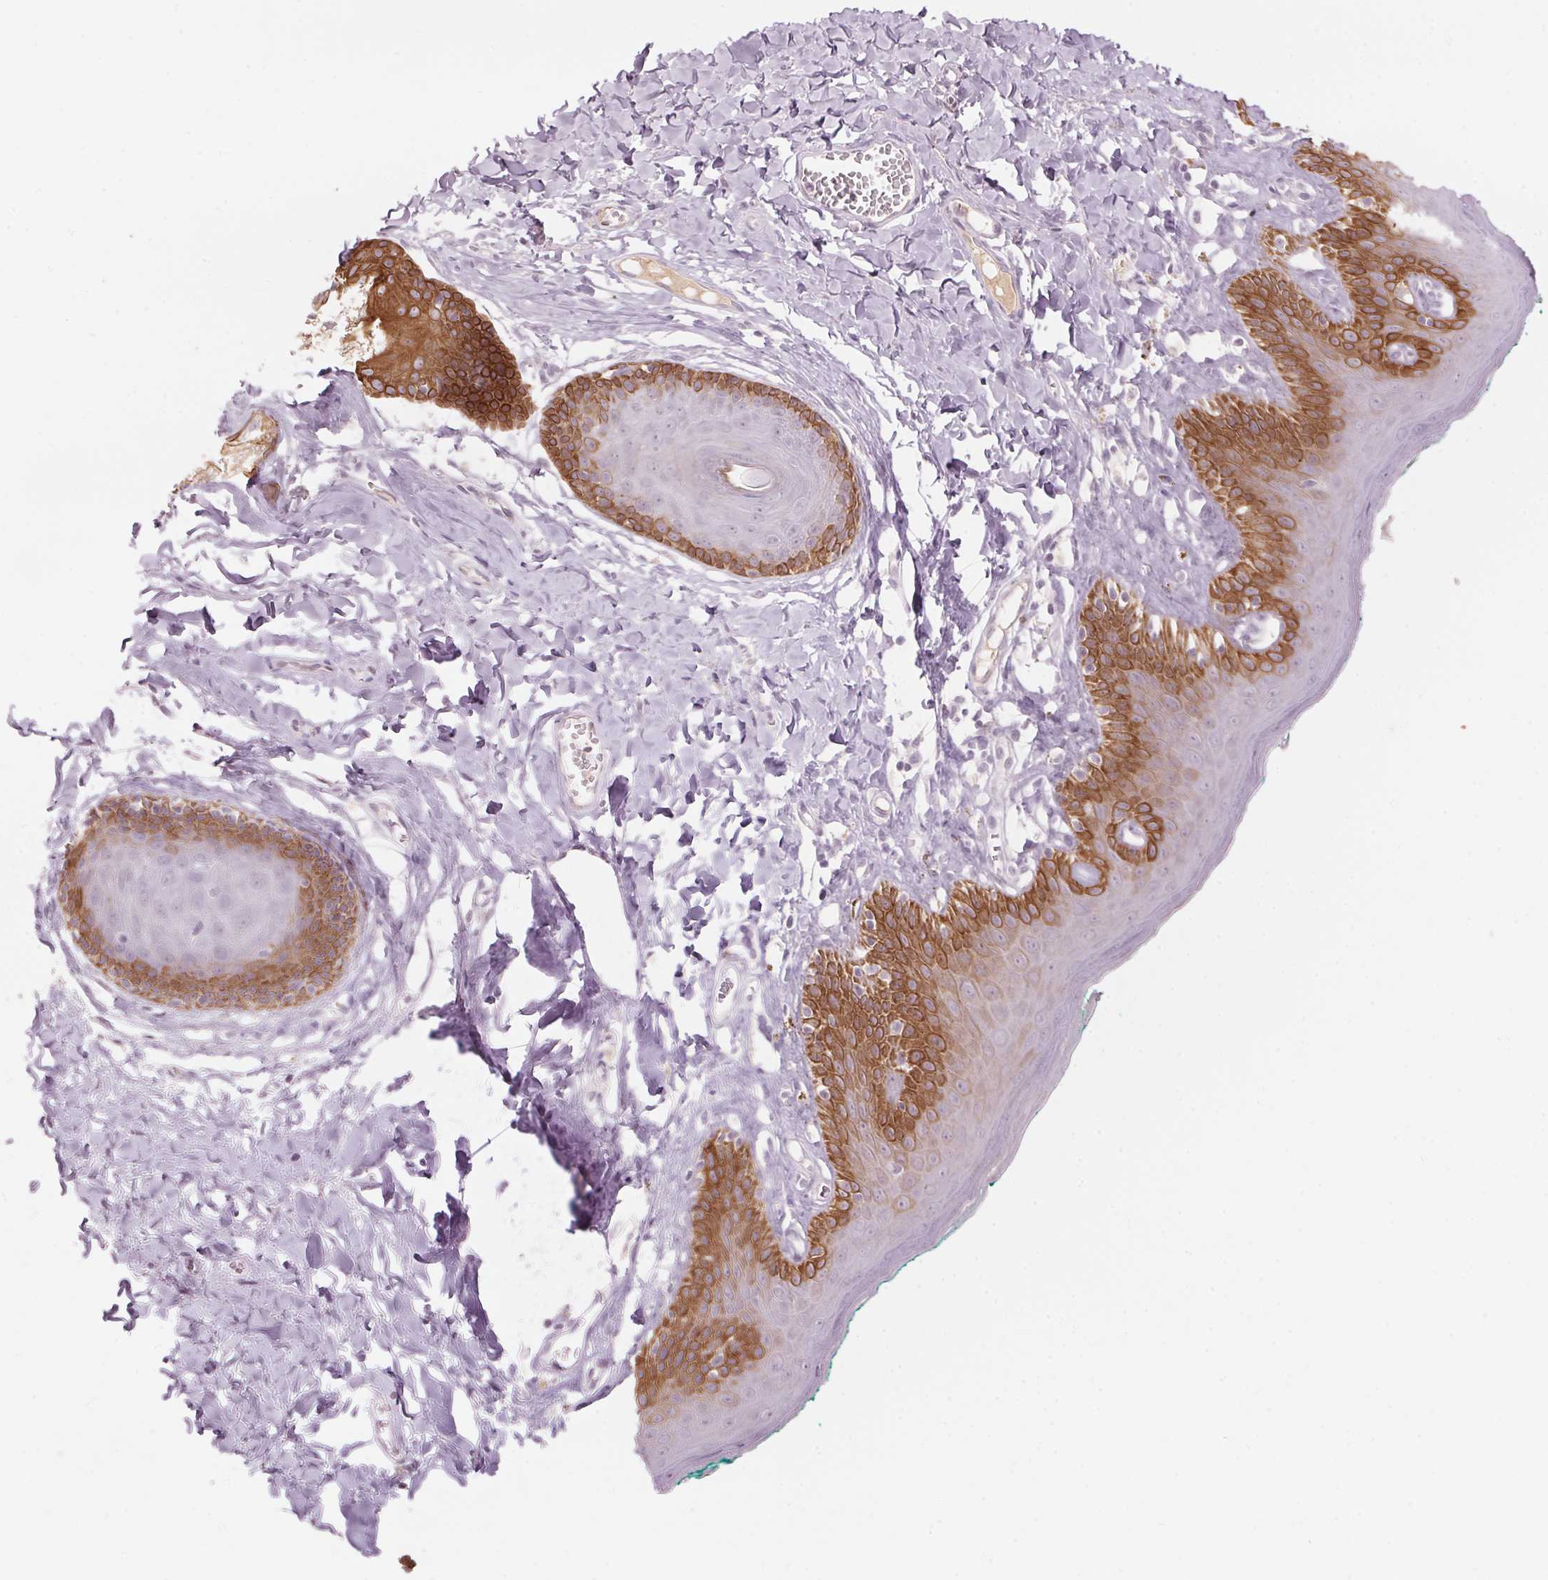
{"staining": {"intensity": "strong", "quantity": "25%-75%", "location": "cytoplasmic/membranous"}, "tissue": "skin", "cell_type": "Epidermal cells", "image_type": "normal", "snomed": [{"axis": "morphology", "description": "Normal tissue, NOS"}, {"axis": "topography", "description": "Vulva"}, {"axis": "topography", "description": "Peripheral nerve tissue"}], "caption": "A high-resolution histopathology image shows immunohistochemistry staining of normal skin, which demonstrates strong cytoplasmic/membranous positivity in about 25%-75% of epidermal cells. The staining is performed using DAB brown chromogen to label protein expression. The nuclei are counter-stained blue using hematoxylin.", "gene": "SCTR", "patient": {"sex": "female", "age": 66}}